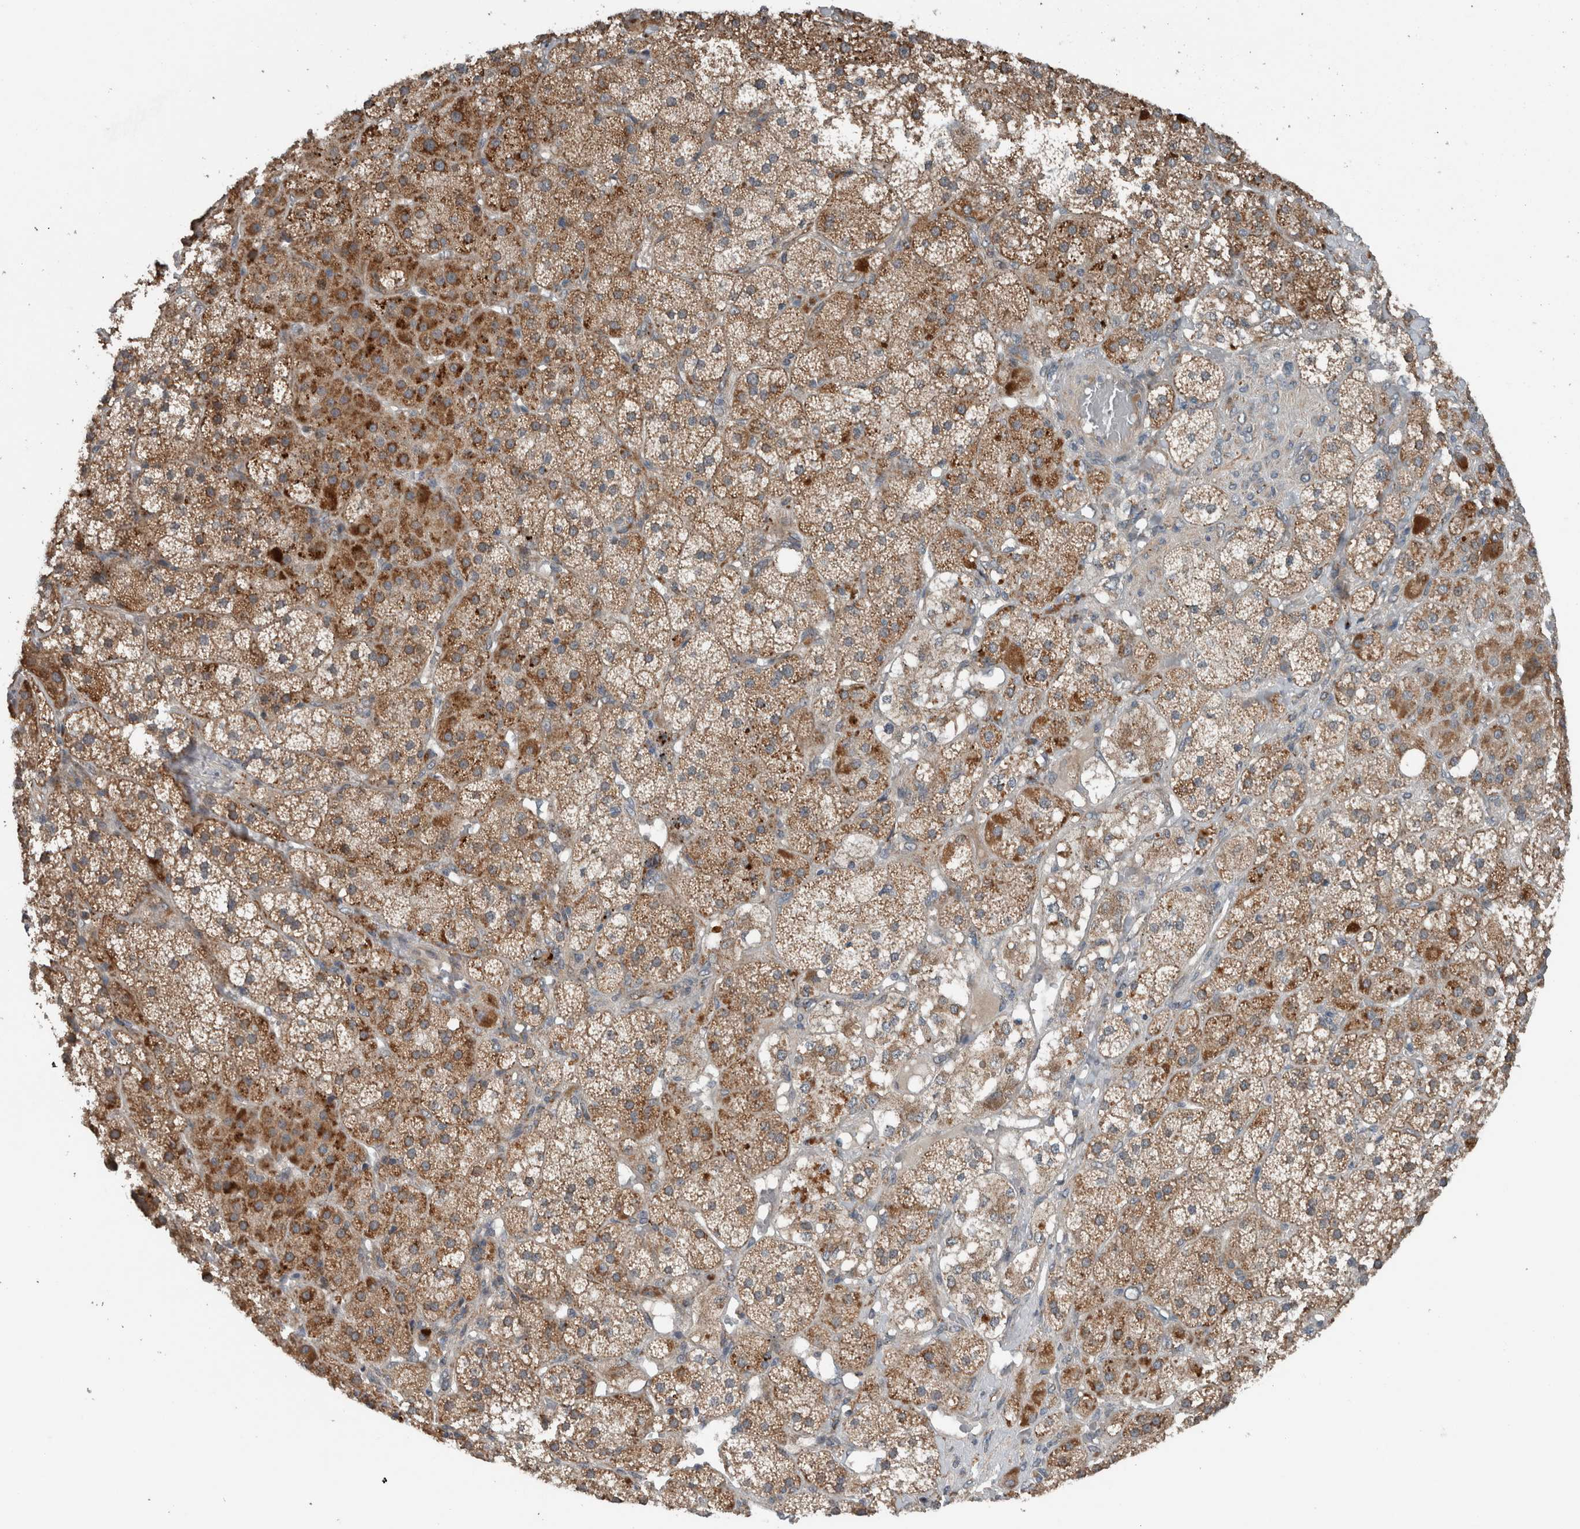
{"staining": {"intensity": "moderate", "quantity": ">75%", "location": "cytoplasmic/membranous"}, "tissue": "adrenal gland", "cell_type": "Glandular cells", "image_type": "normal", "snomed": [{"axis": "morphology", "description": "Normal tissue, NOS"}, {"axis": "topography", "description": "Adrenal gland"}], "caption": "High-power microscopy captured an immunohistochemistry histopathology image of benign adrenal gland, revealing moderate cytoplasmic/membranous positivity in approximately >75% of glandular cells. Immunohistochemistry (ihc) stains the protein of interest in brown and the nuclei are stained blue.", "gene": "GBA2", "patient": {"sex": "male", "age": 57}}